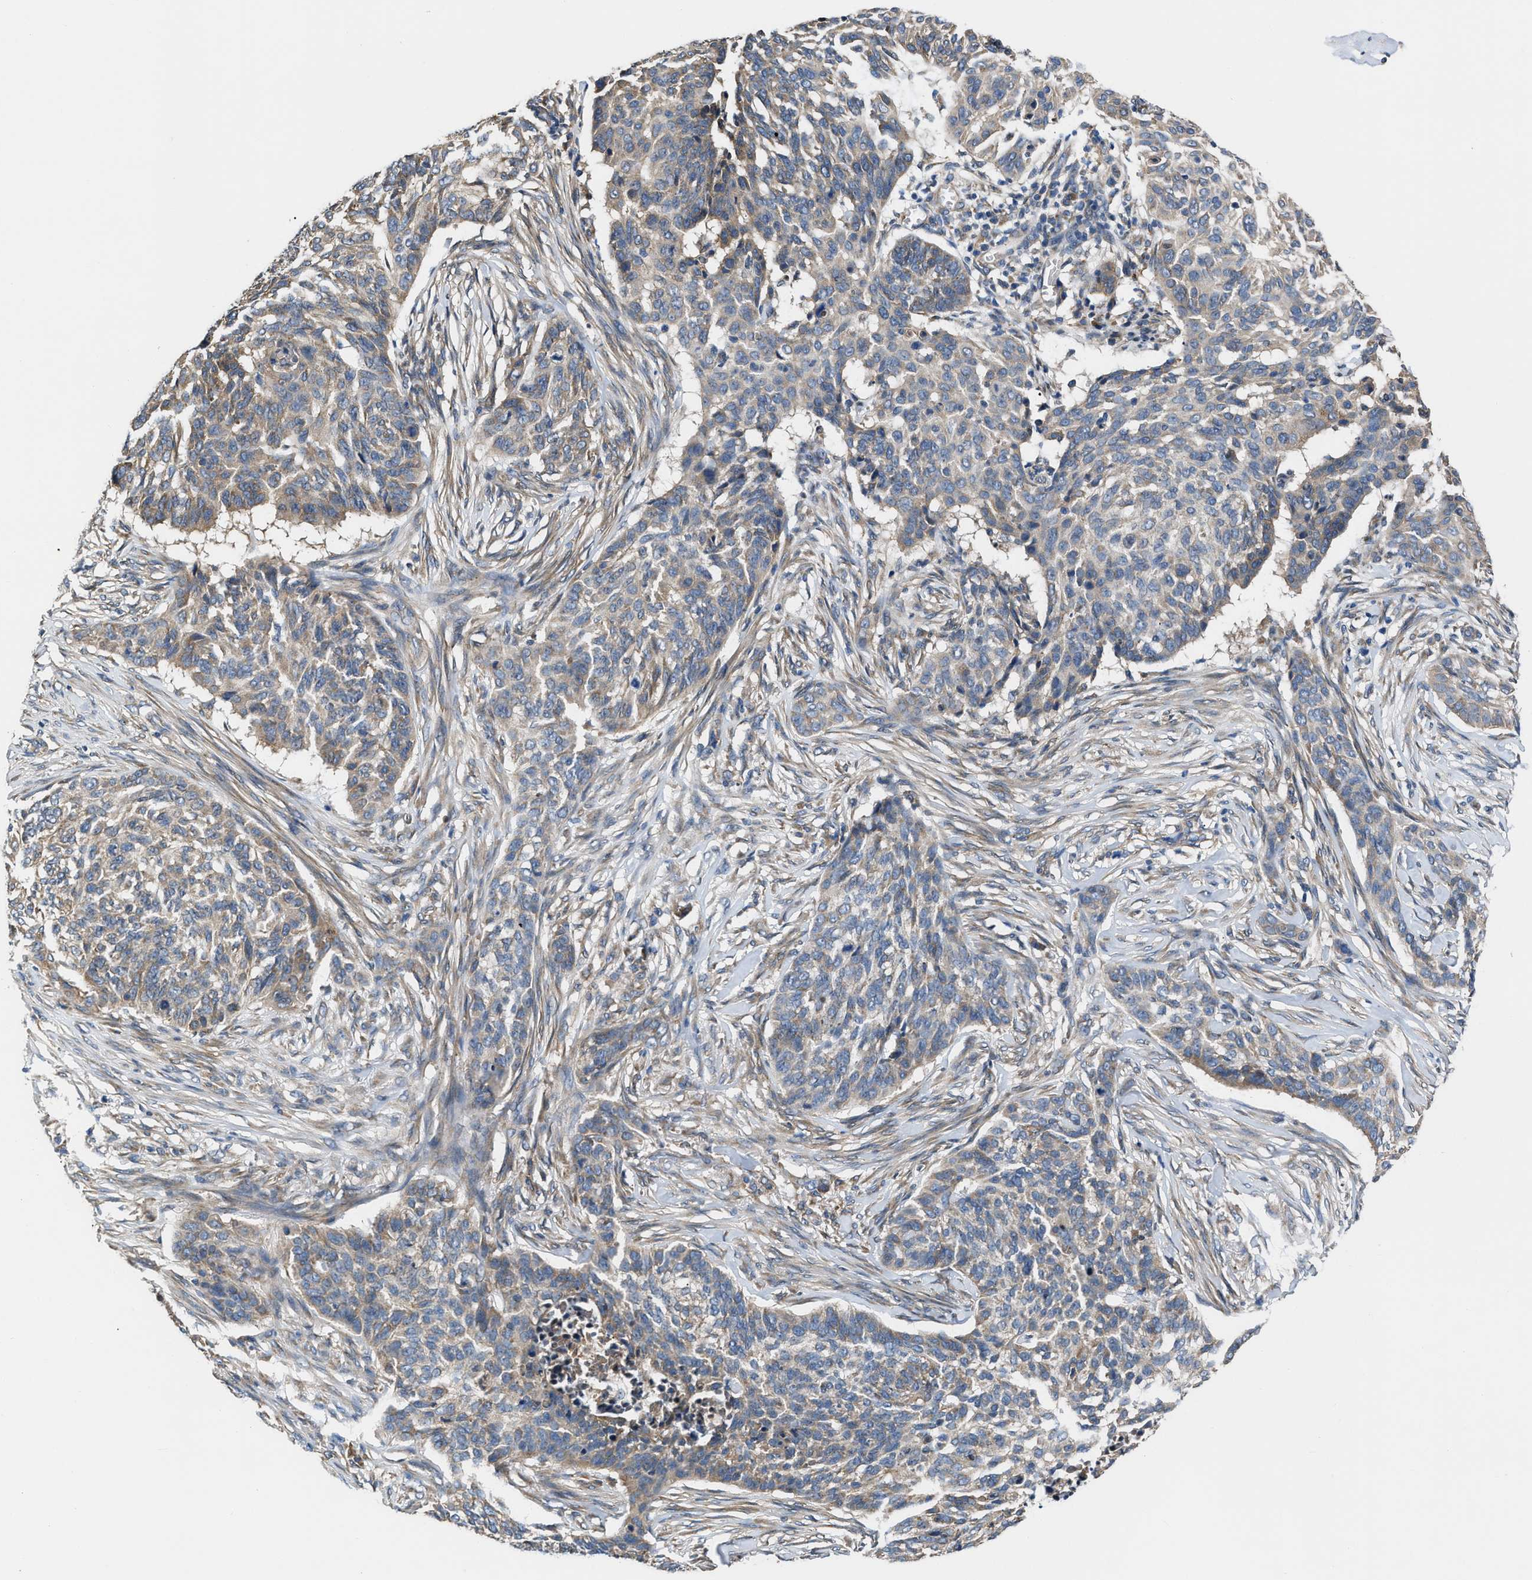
{"staining": {"intensity": "weak", "quantity": "<25%", "location": "cytoplasmic/membranous"}, "tissue": "skin cancer", "cell_type": "Tumor cells", "image_type": "cancer", "snomed": [{"axis": "morphology", "description": "Basal cell carcinoma"}, {"axis": "topography", "description": "Skin"}], "caption": "Histopathology image shows no protein staining in tumor cells of skin cancer tissue. Brightfield microscopy of IHC stained with DAB (3,3'-diaminobenzidine) (brown) and hematoxylin (blue), captured at high magnification.", "gene": "CEP128", "patient": {"sex": "male", "age": 85}}